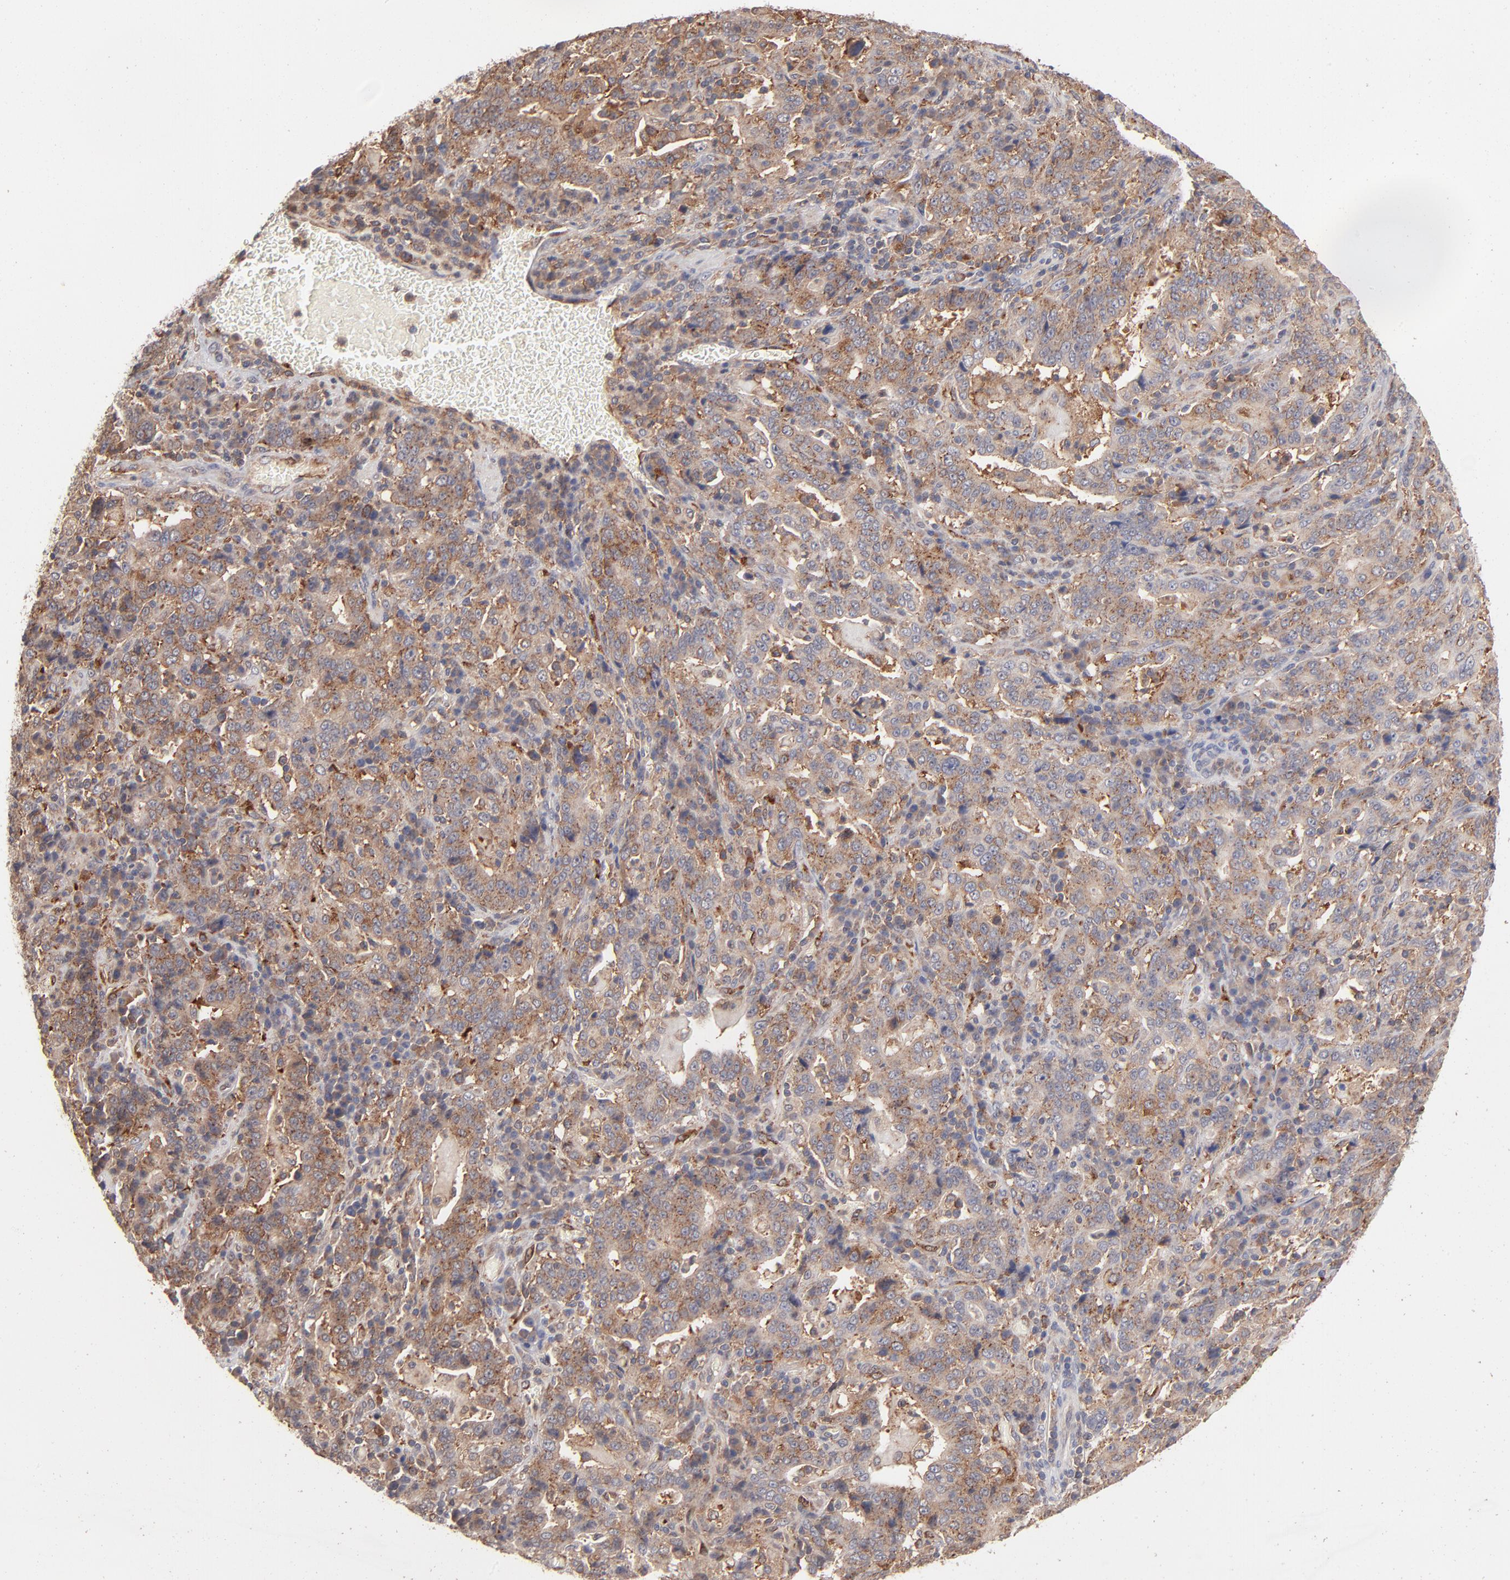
{"staining": {"intensity": "weak", "quantity": ">75%", "location": "cytoplasmic/membranous"}, "tissue": "stomach cancer", "cell_type": "Tumor cells", "image_type": "cancer", "snomed": [{"axis": "morphology", "description": "Normal tissue, NOS"}, {"axis": "morphology", "description": "Adenocarcinoma, NOS"}, {"axis": "topography", "description": "Stomach, upper"}, {"axis": "topography", "description": "Stomach"}], "caption": "About >75% of tumor cells in stomach cancer reveal weak cytoplasmic/membranous protein positivity as visualized by brown immunohistochemical staining.", "gene": "IVNS1ABP", "patient": {"sex": "male", "age": 59}}